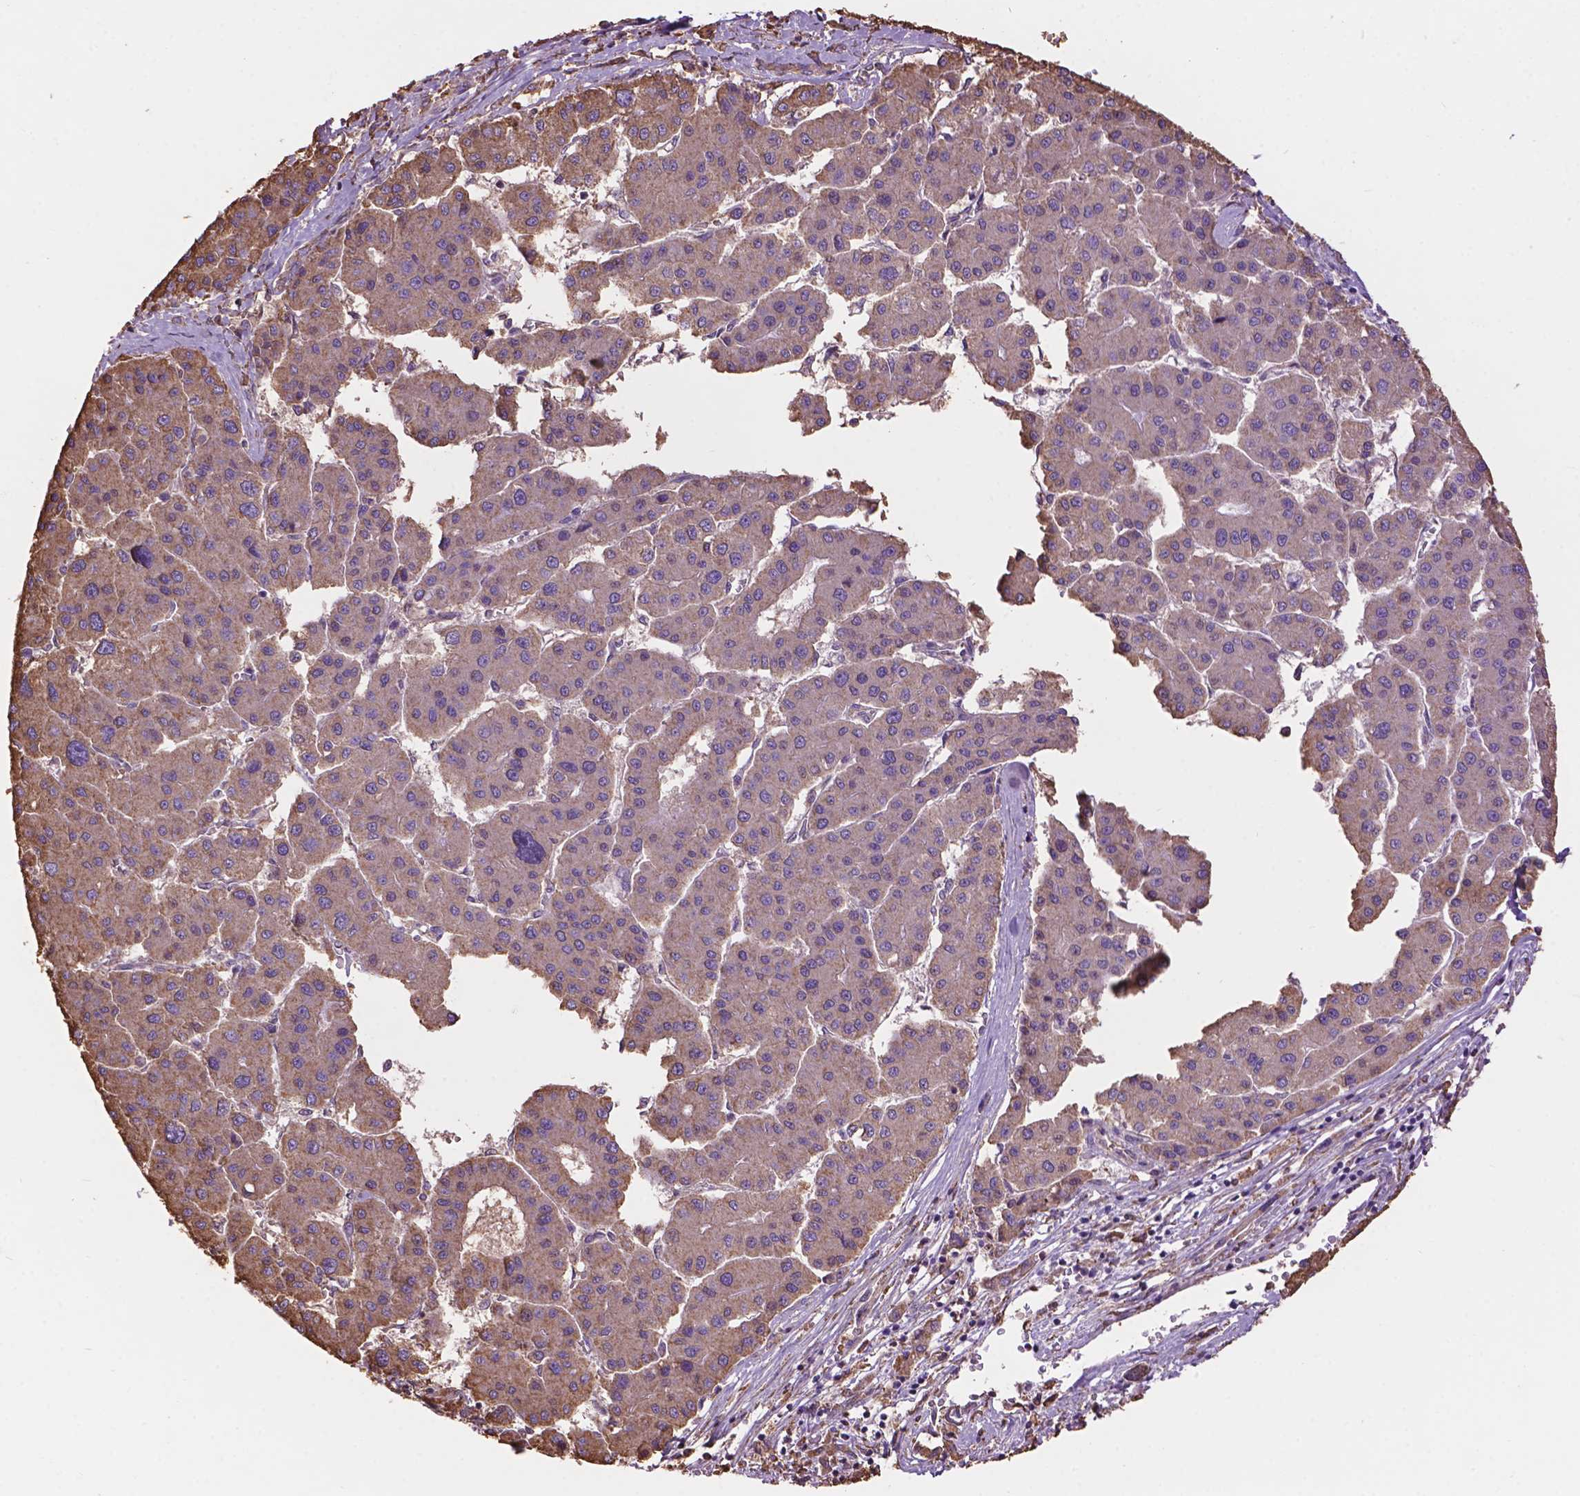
{"staining": {"intensity": "weak", "quantity": "25%-75%", "location": "cytoplasmic/membranous"}, "tissue": "liver cancer", "cell_type": "Tumor cells", "image_type": "cancer", "snomed": [{"axis": "morphology", "description": "Carcinoma, Hepatocellular, NOS"}, {"axis": "topography", "description": "Liver"}], "caption": "About 25%-75% of tumor cells in liver cancer exhibit weak cytoplasmic/membranous protein staining as visualized by brown immunohistochemical staining.", "gene": "PPP2R5E", "patient": {"sex": "male", "age": 73}}